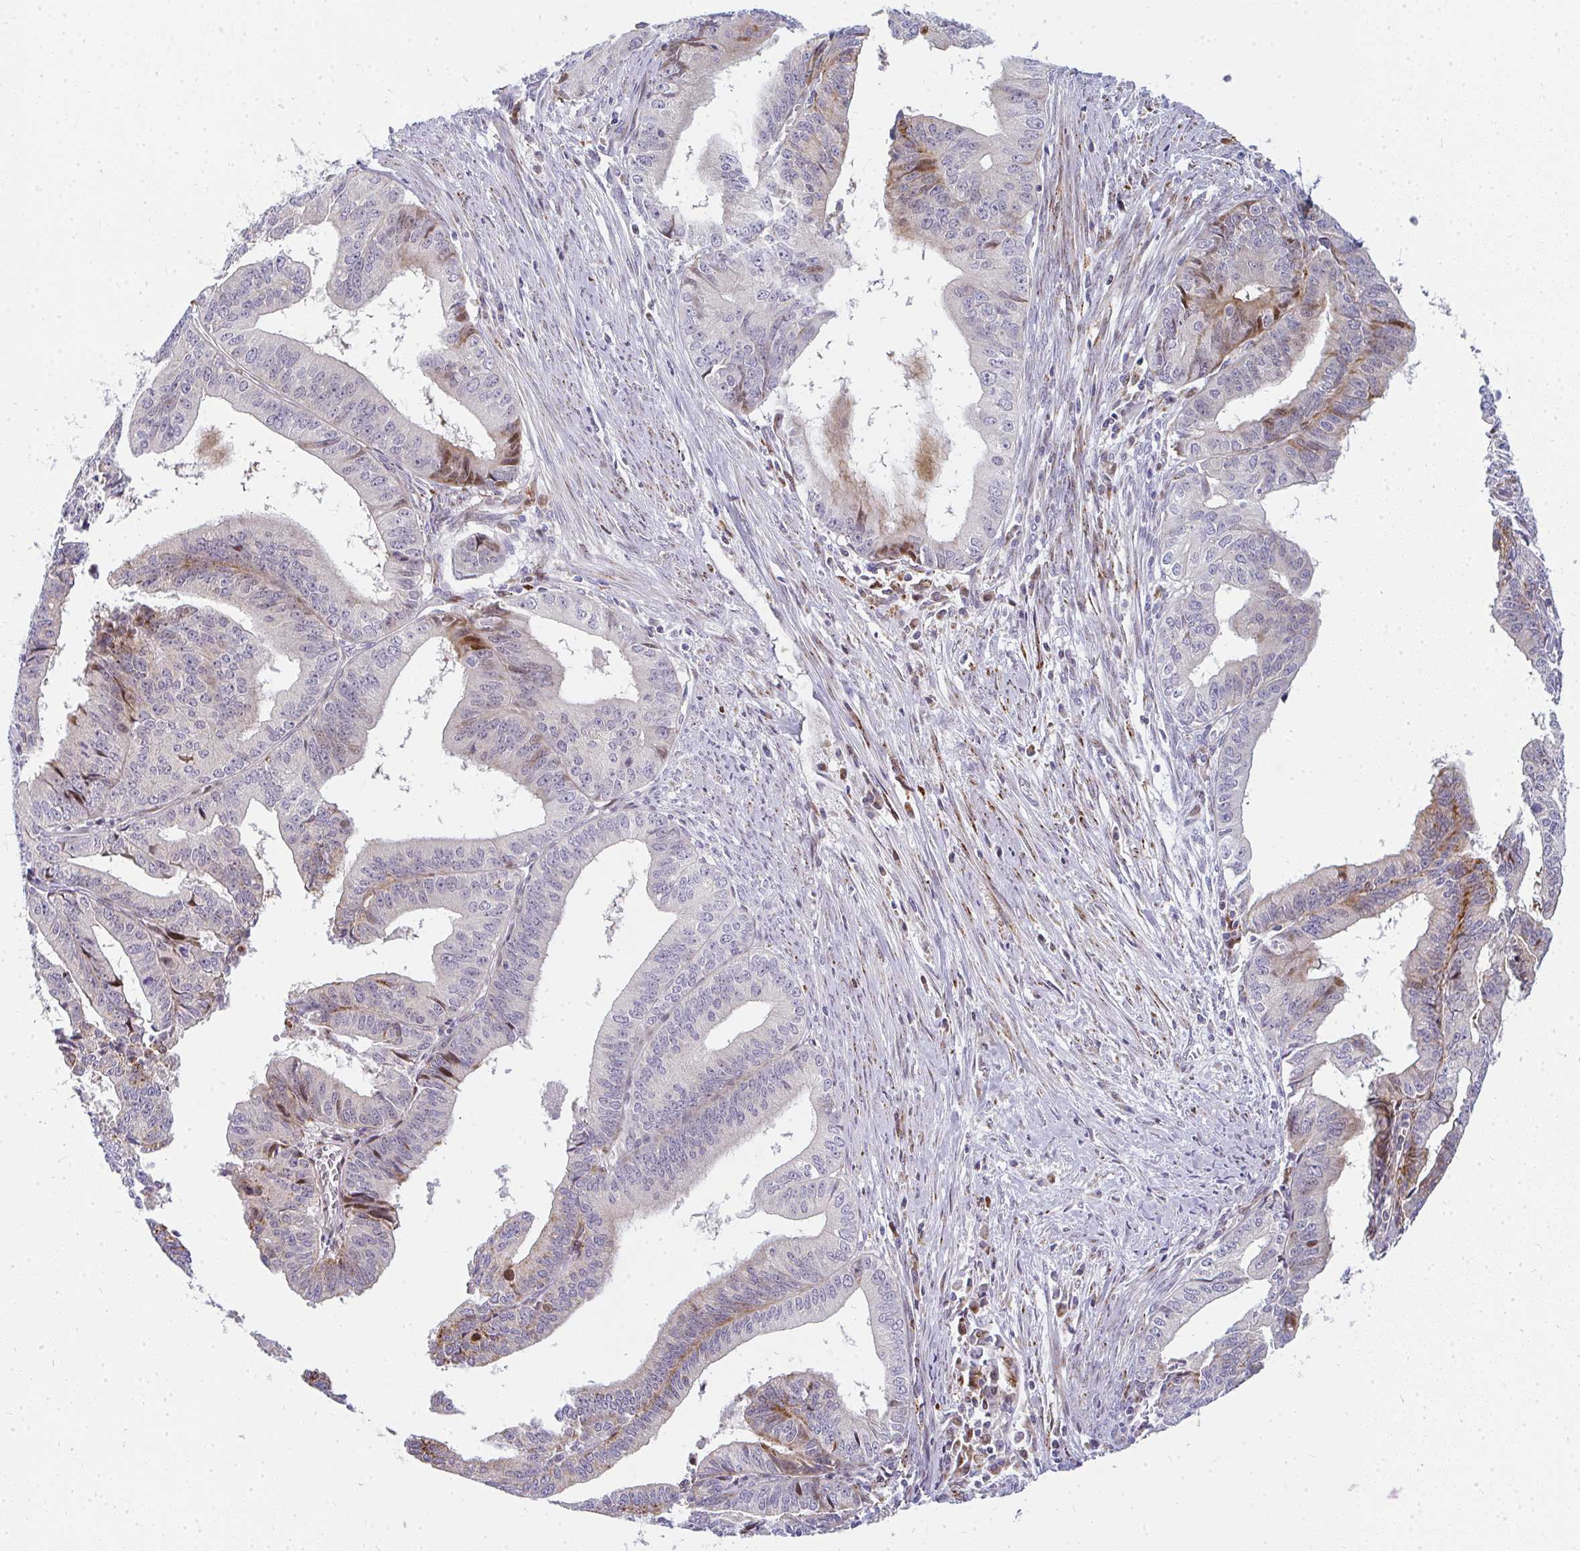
{"staining": {"intensity": "moderate", "quantity": "<25%", "location": "cytoplasmic/membranous,nuclear"}, "tissue": "endometrial cancer", "cell_type": "Tumor cells", "image_type": "cancer", "snomed": [{"axis": "morphology", "description": "Adenocarcinoma, NOS"}, {"axis": "topography", "description": "Endometrium"}], "caption": "Immunohistochemical staining of endometrial cancer demonstrates moderate cytoplasmic/membranous and nuclear protein positivity in approximately <25% of tumor cells. Using DAB (3,3'-diaminobenzidine) (brown) and hematoxylin (blue) stains, captured at high magnification using brightfield microscopy.", "gene": "PLA2G5", "patient": {"sex": "female", "age": 65}}